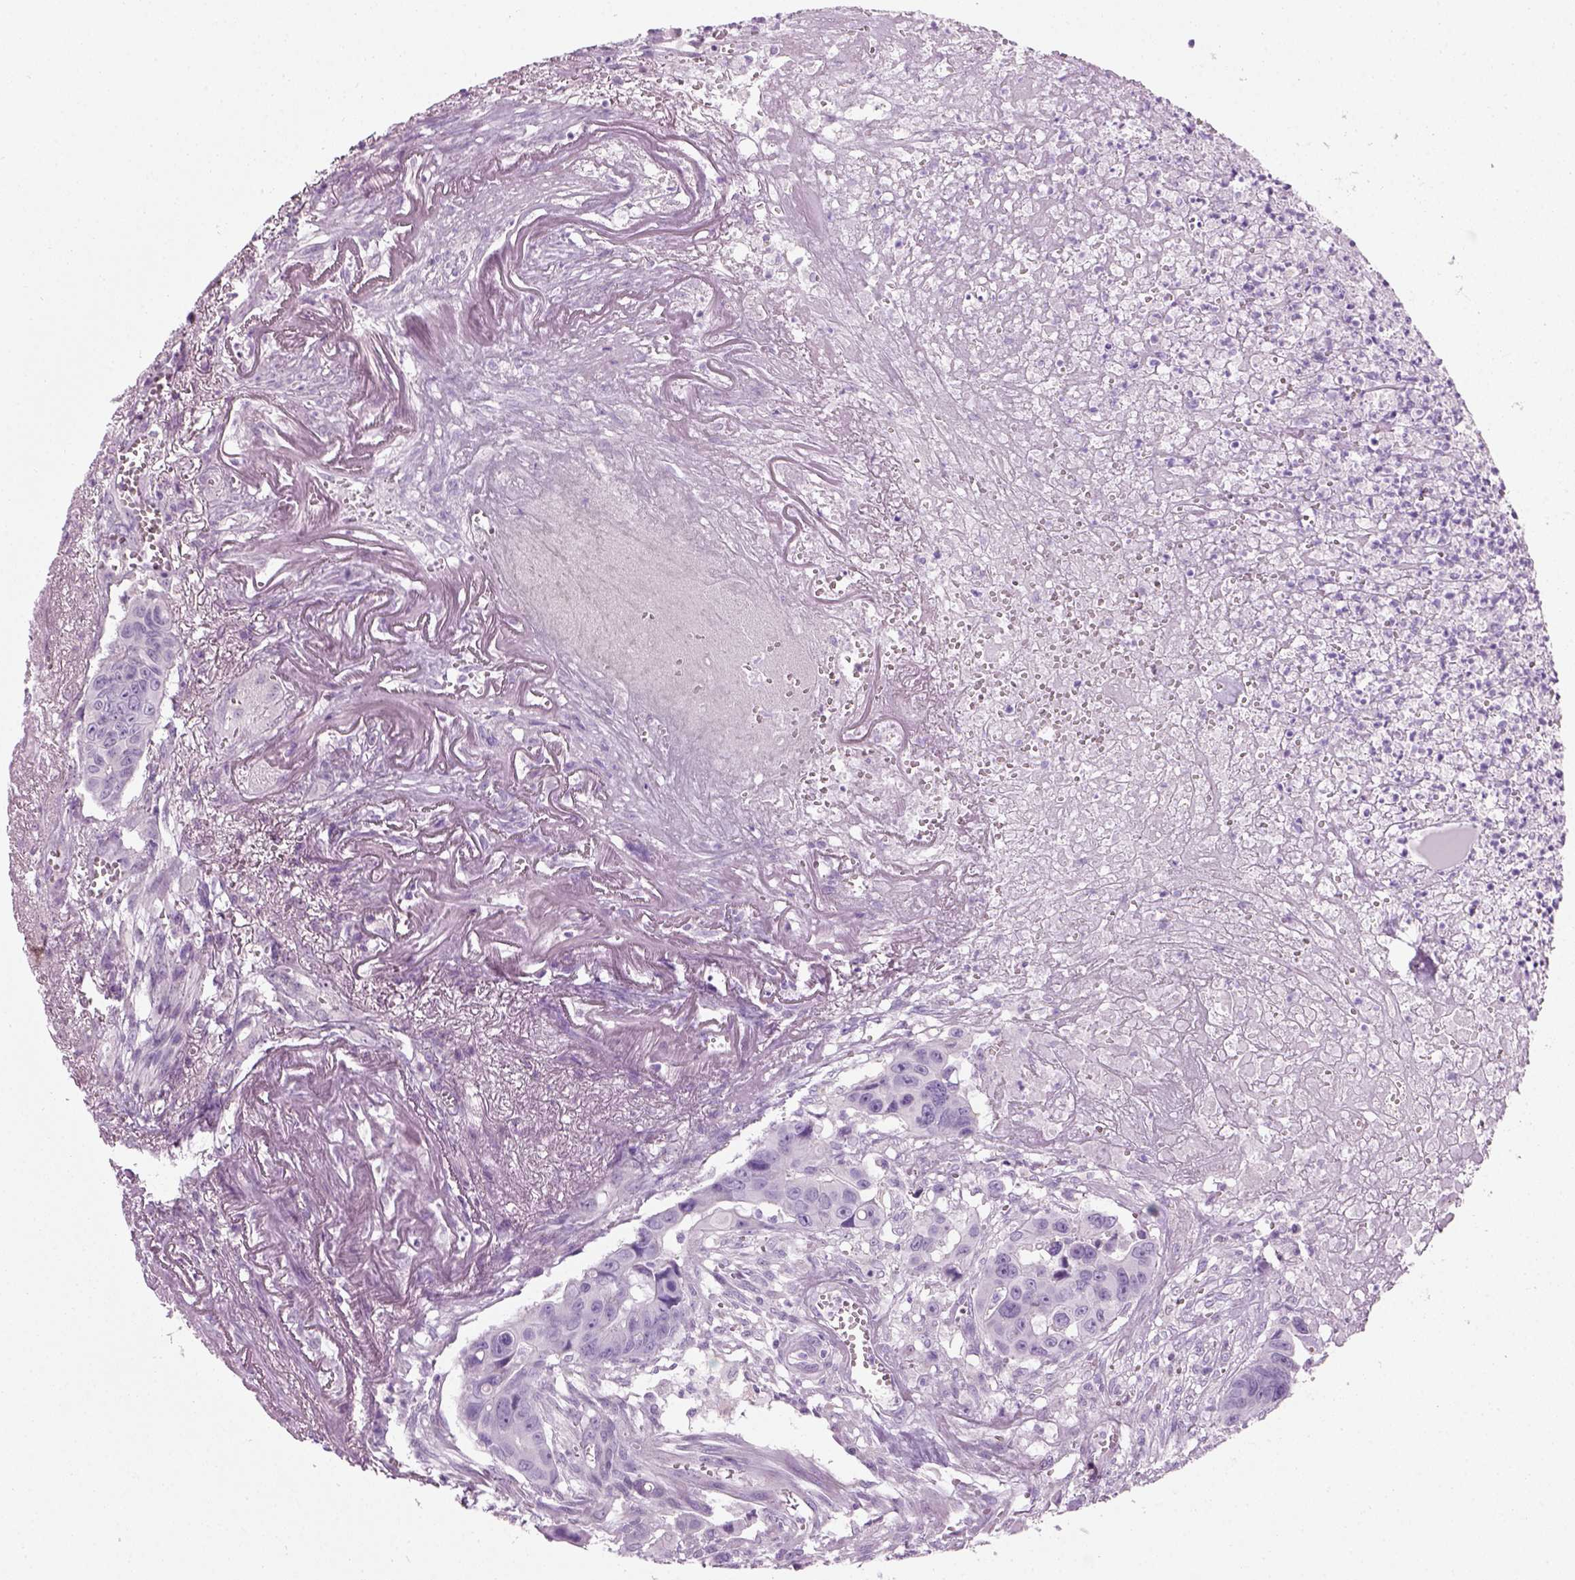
{"staining": {"intensity": "negative", "quantity": "none", "location": "none"}, "tissue": "colorectal cancer", "cell_type": "Tumor cells", "image_type": "cancer", "snomed": [{"axis": "morphology", "description": "Adenocarcinoma, NOS"}, {"axis": "topography", "description": "Colon"}], "caption": "Immunohistochemical staining of colorectal cancer reveals no significant staining in tumor cells. (Brightfield microscopy of DAB (3,3'-diaminobenzidine) IHC at high magnification).", "gene": "CIBAR2", "patient": {"sex": "female", "age": 87}}